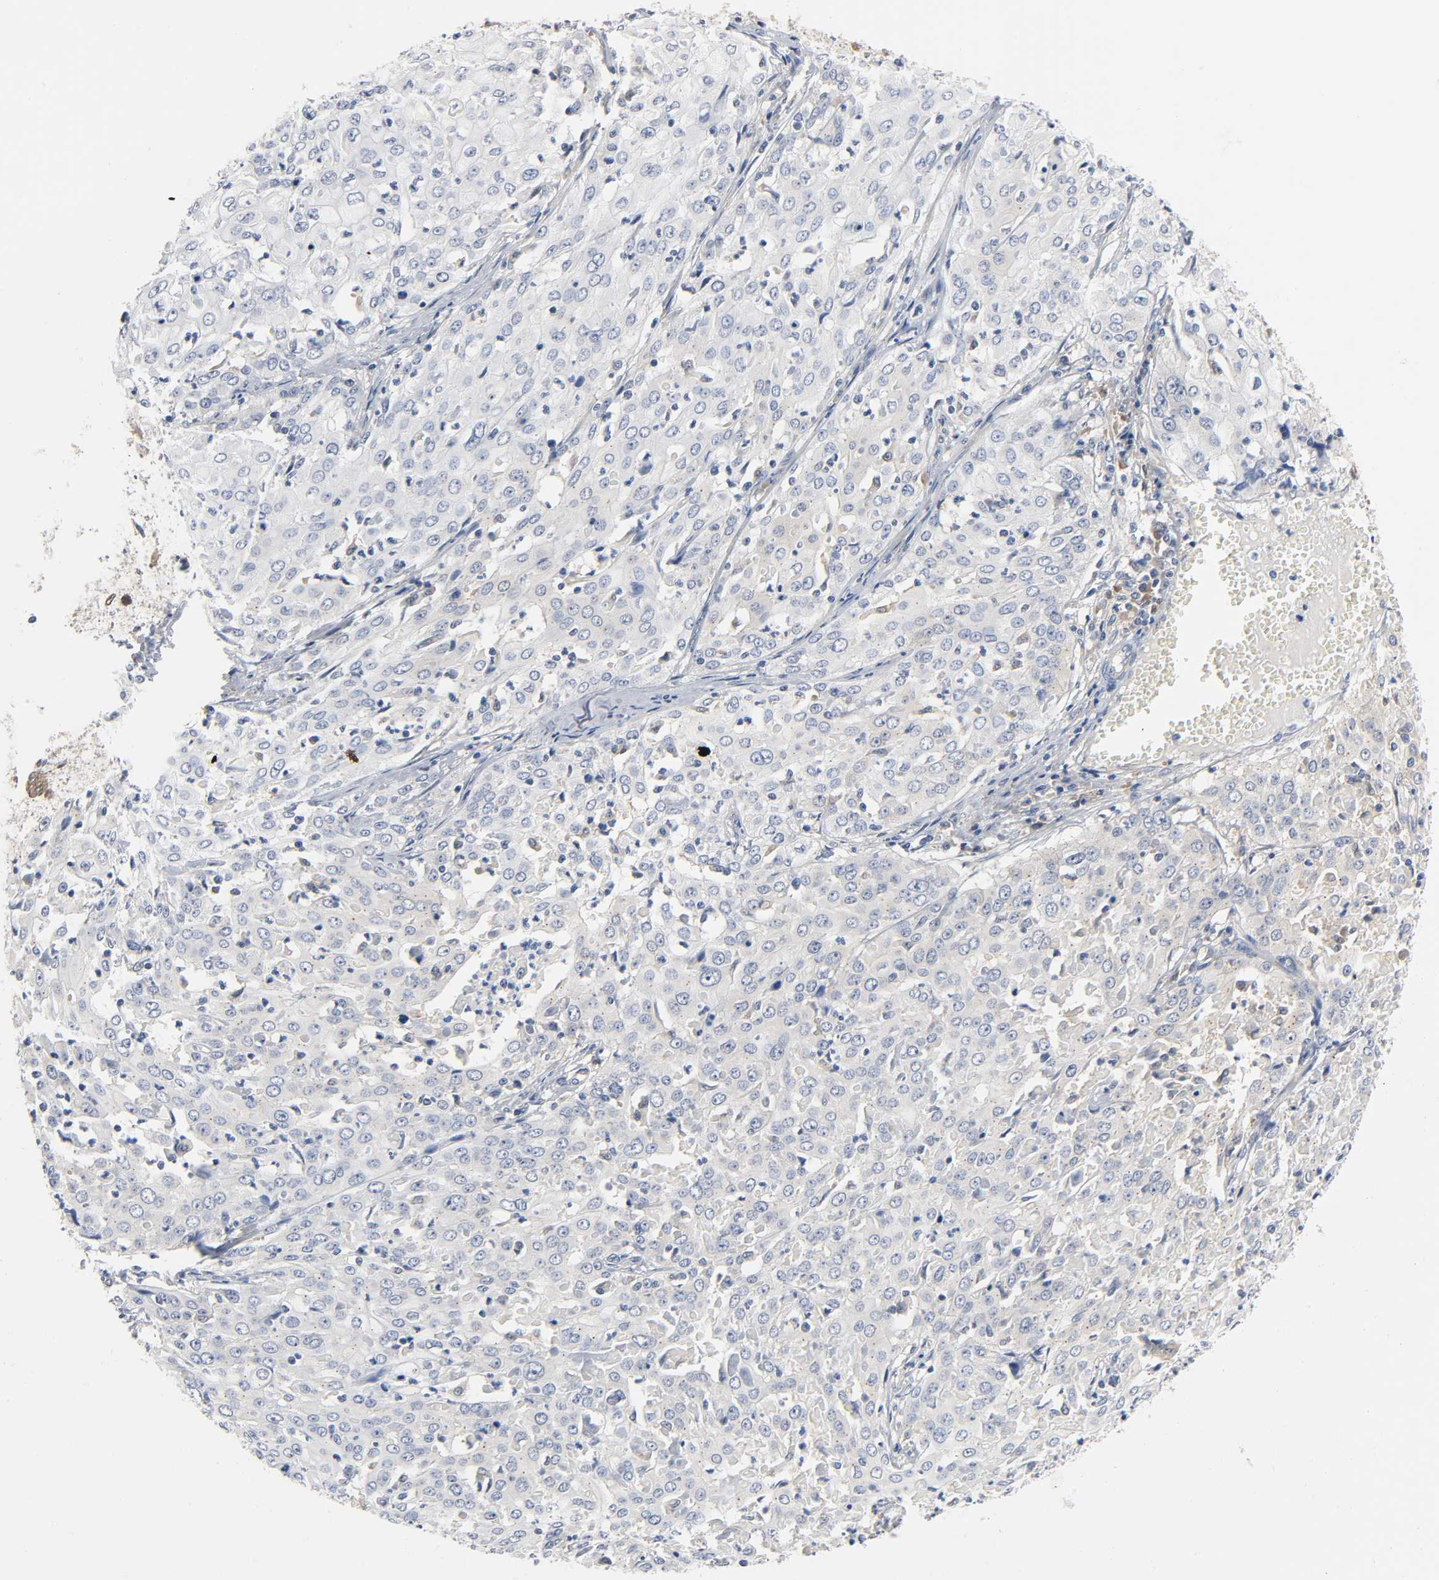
{"staining": {"intensity": "negative", "quantity": "none", "location": "none"}, "tissue": "cervical cancer", "cell_type": "Tumor cells", "image_type": "cancer", "snomed": [{"axis": "morphology", "description": "Squamous cell carcinoma, NOS"}, {"axis": "topography", "description": "Cervix"}], "caption": "Protein analysis of squamous cell carcinoma (cervical) reveals no significant expression in tumor cells.", "gene": "FYN", "patient": {"sex": "female", "age": 39}}